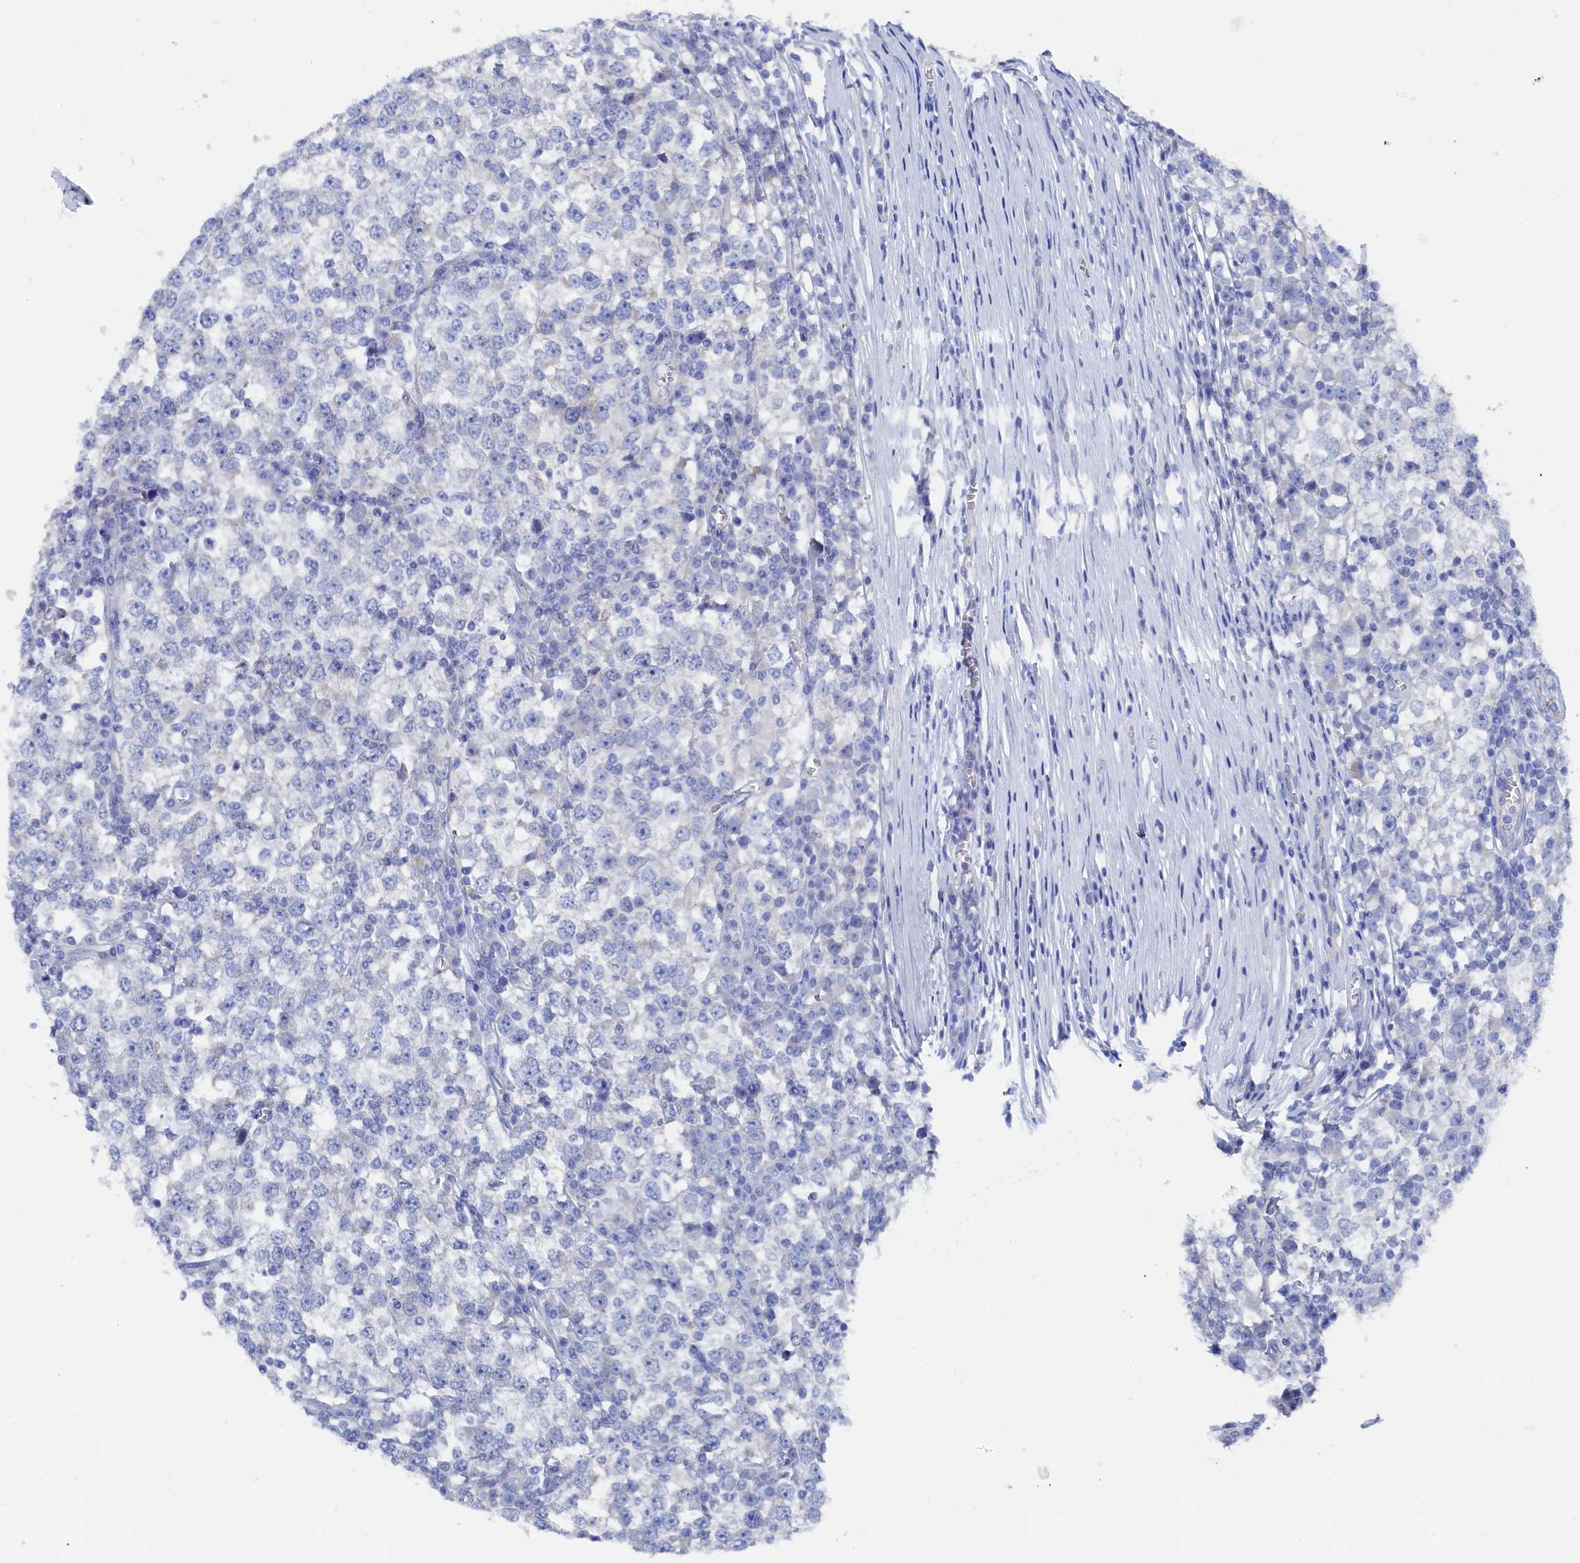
{"staining": {"intensity": "negative", "quantity": "none", "location": "none"}, "tissue": "testis cancer", "cell_type": "Tumor cells", "image_type": "cancer", "snomed": [{"axis": "morphology", "description": "Seminoma, NOS"}, {"axis": "topography", "description": "Testis"}], "caption": "Micrograph shows no significant protein expression in tumor cells of seminoma (testis).", "gene": "TMOD2", "patient": {"sex": "male", "age": 65}}